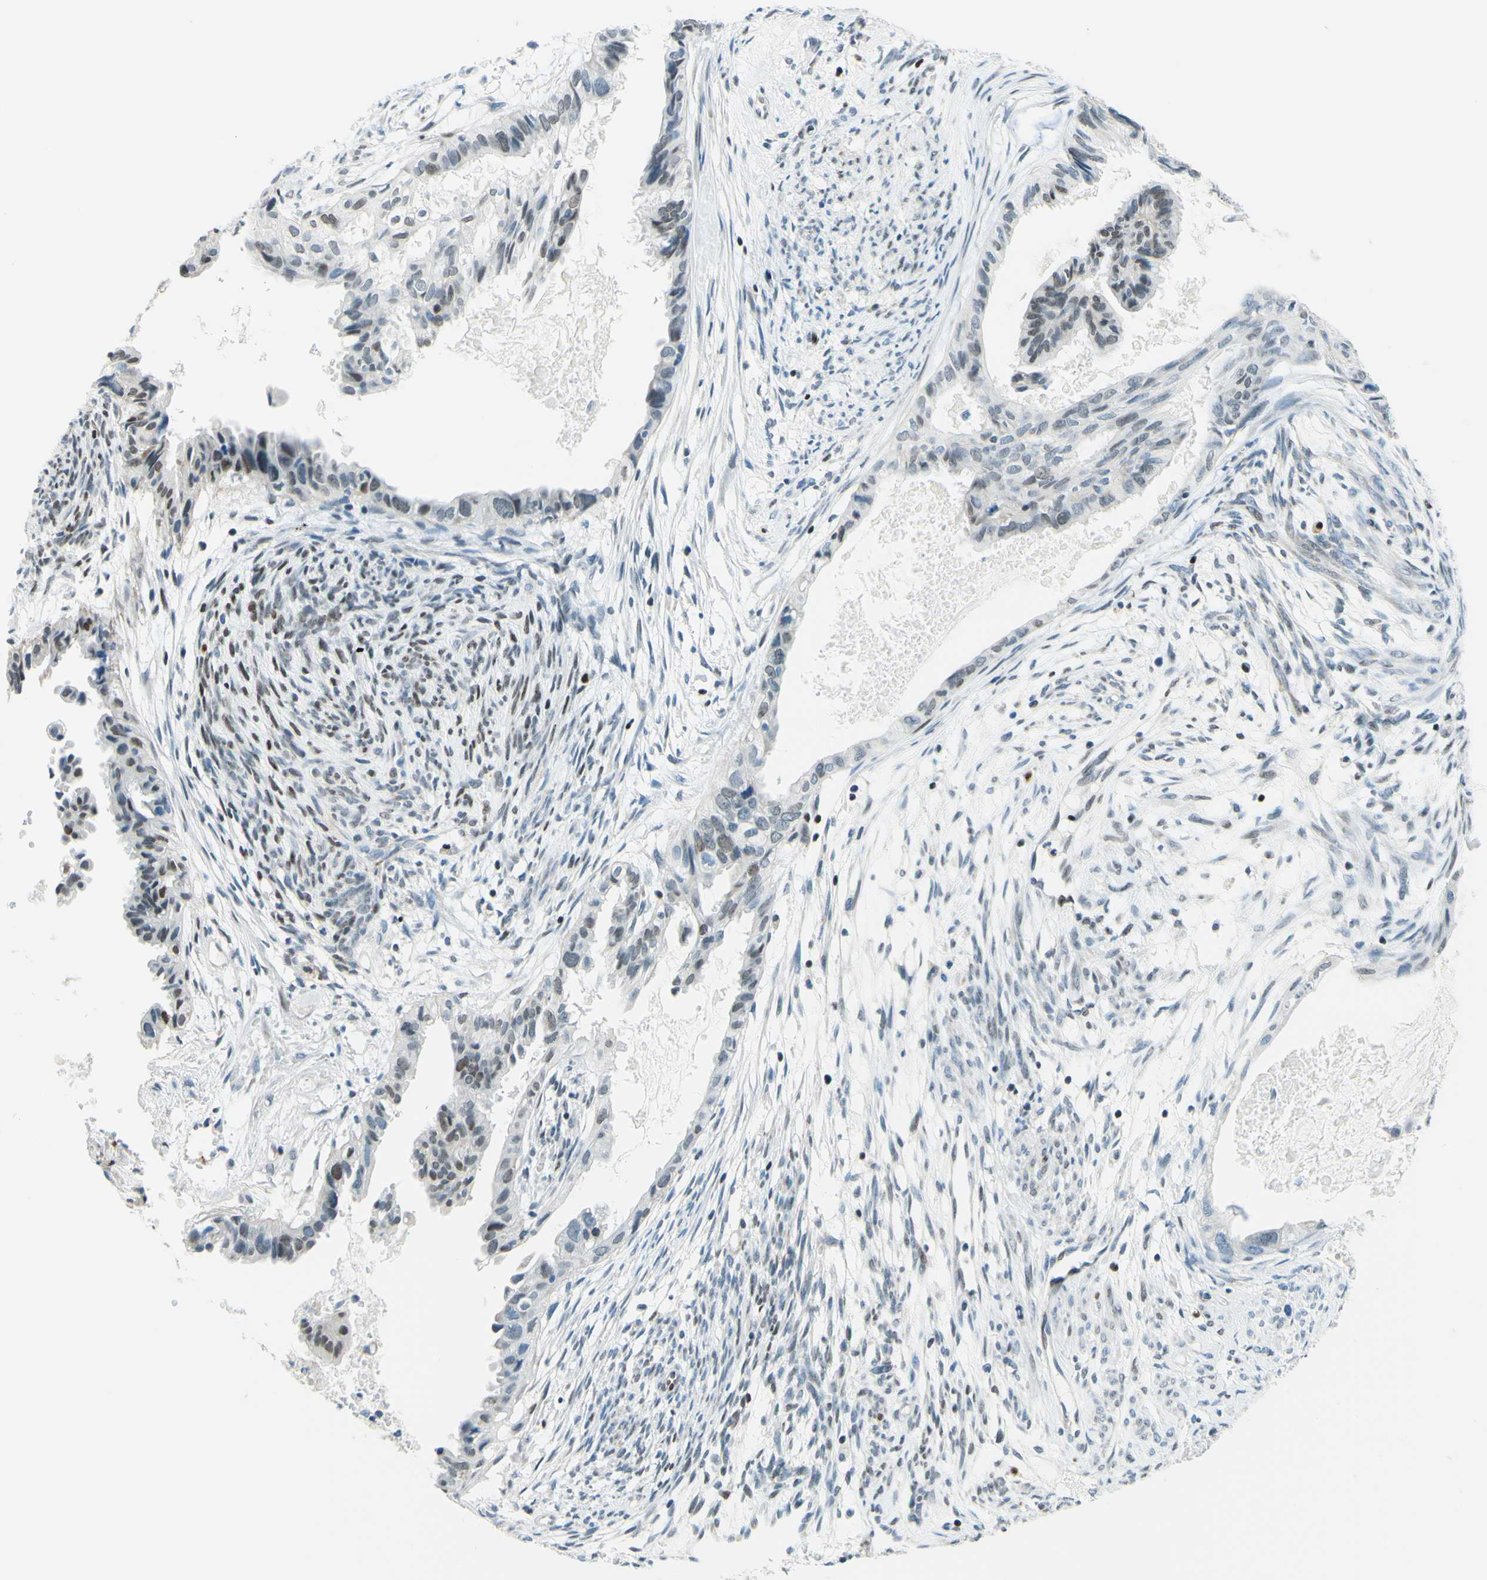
{"staining": {"intensity": "weak", "quantity": "<25%", "location": "nuclear"}, "tissue": "cervical cancer", "cell_type": "Tumor cells", "image_type": "cancer", "snomed": [{"axis": "morphology", "description": "Normal tissue, NOS"}, {"axis": "morphology", "description": "Adenocarcinoma, NOS"}, {"axis": "topography", "description": "Cervix"}, {"axis": "topography", "description": "Endometrium"}], "caption": "Immunohistochemical staining of human cervical adenocarcinoma demonstrates no significant staining in tumor cells. (DAB immunohistochemistry (IHC), high magnification).", "gene": "CBX7", "patient": {"sex": "female", "age": 86}}